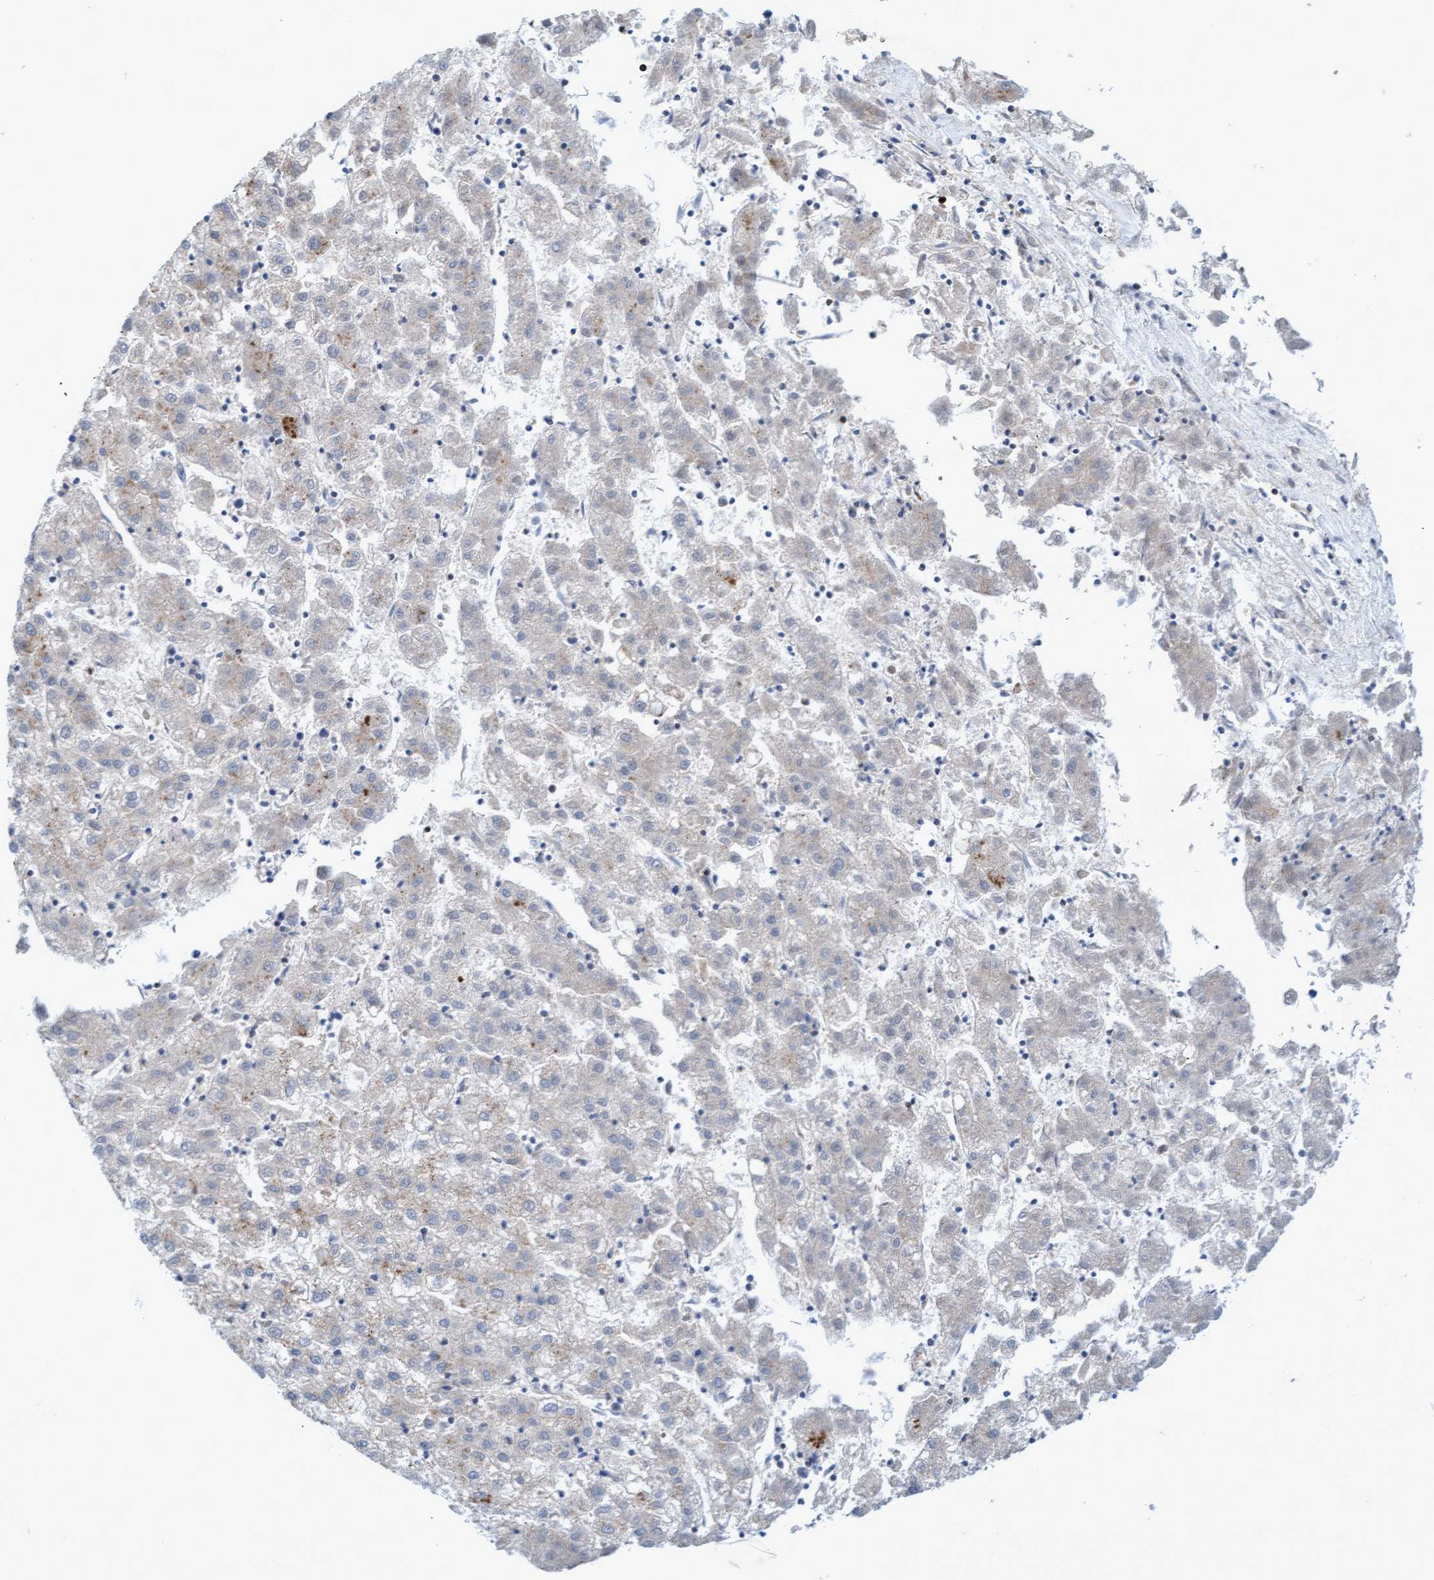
{"staining": {"intensity": "moderate", "quantity": "<25%", "location": "cytoplasmic/membranous"}, "tissue": "liver cancer", "cell_type": "Tumor cells", "image_type": "cancer", "snomed": [{"axis": "morphology", "description": "Carcinoma, Hepatocellular, NOS"}, {"axis": "topography", "description": "Liver"}], "caption": "DAB (3,3'-diaminobenzidine) immunohistochemical staining of human hepatocellular carcinoma (liver) displays moderate cytoplasmic/membranous protein positivity in approximately <25% of tumor cells.", "gene": "SGSH", "patient": {"sex": "male", "age": 72}}